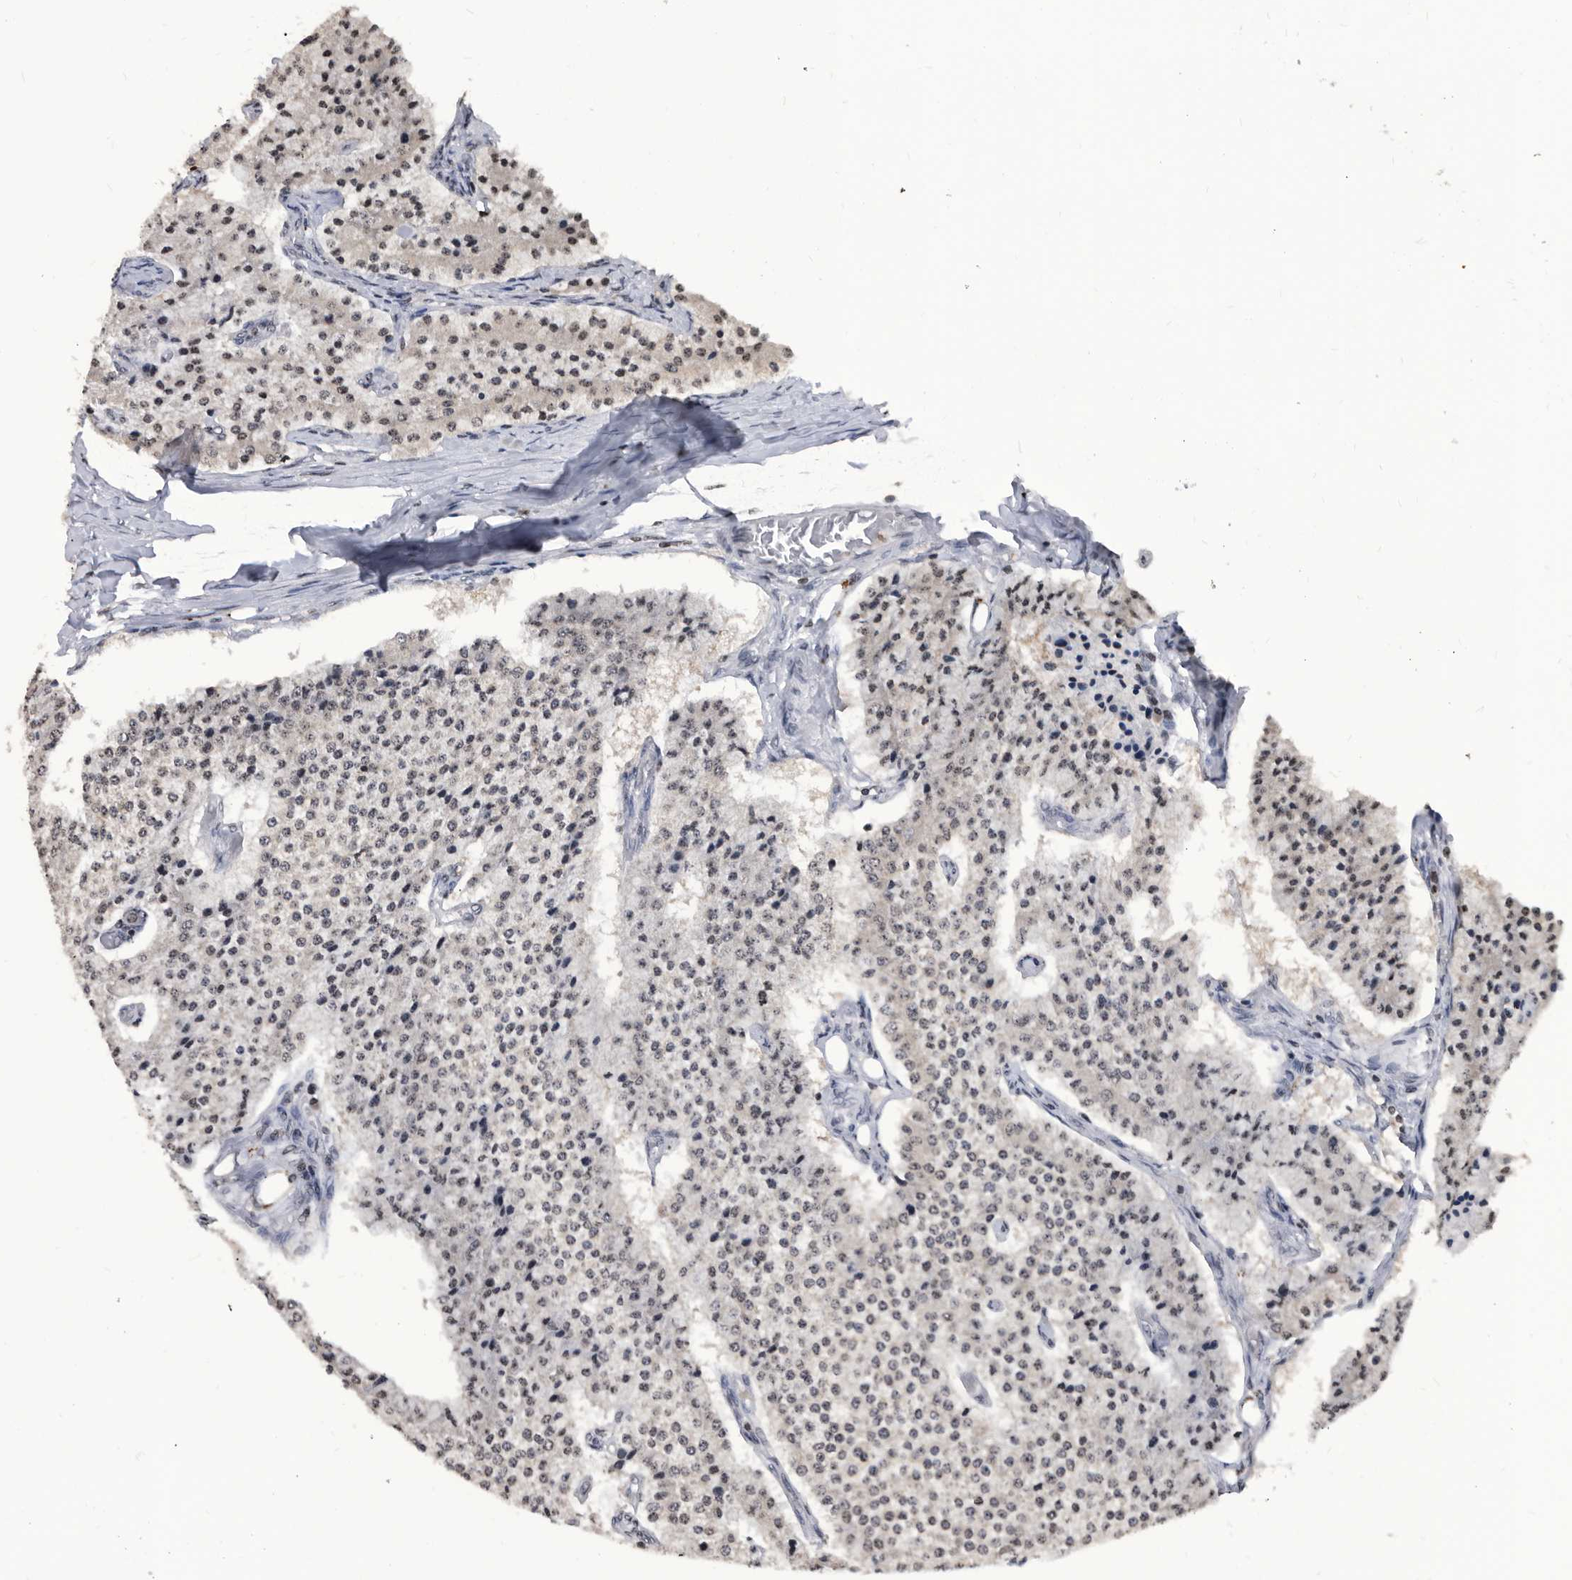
{"staining": {"intensity": "weak", "quantity": ">75%", "location": "nuclear"}, "tissue": "carcinoid", "cell_type": "Tumor cells", "image_type": "cancer", "snomed": [{"axis": "morphology", "description": "Carcinoid, malignant, NOS"}, {"axis": "topography", "description": "Colon"}], "caption": "Carcinoid stained with DAB IHC shows low levels of weak nuclear positivity in about >75% of tumor cells.", "gene": "TSTD1", "patient": {"sex": "female", "age": 52}}